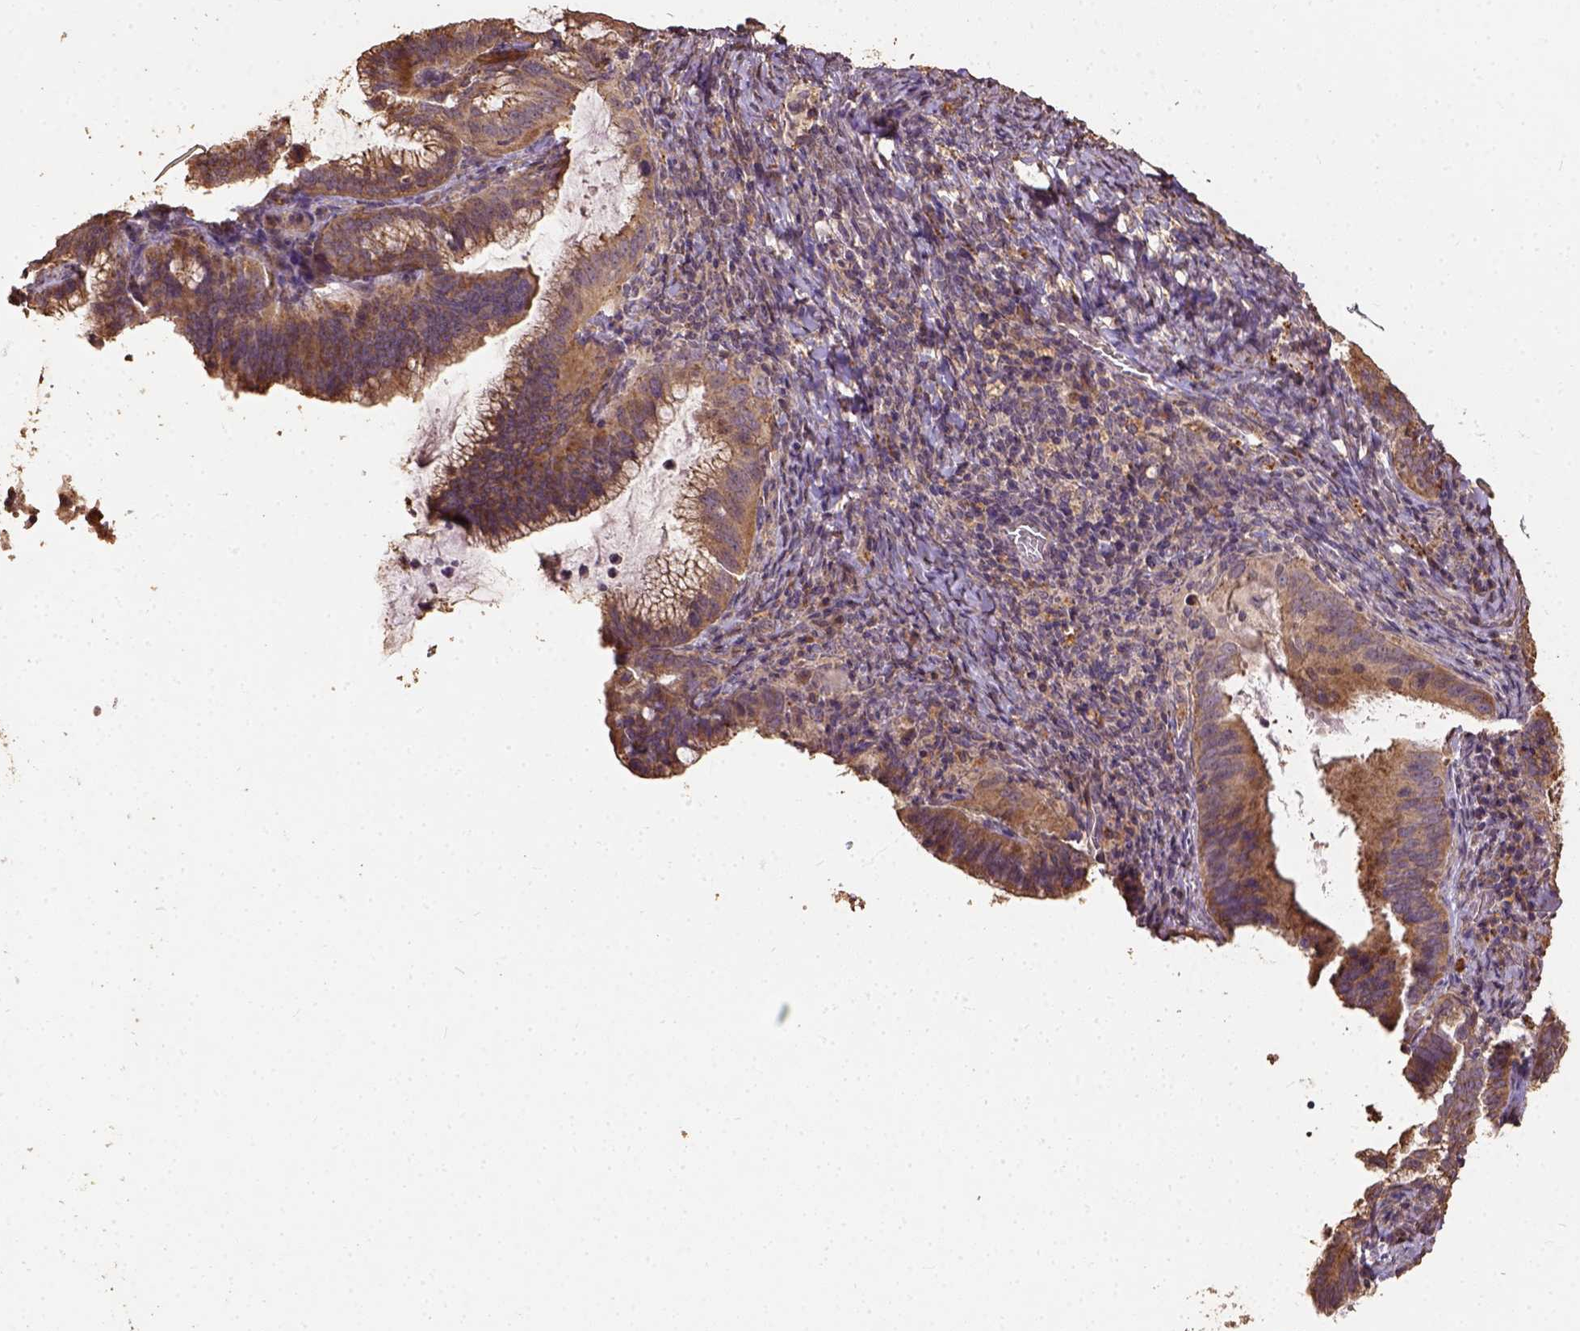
{"staining": {"intensity": "moderate", "quantity": ">75%", "location": "cytoplasmic/membranous"}, "tissue": "cervical cancer", "cell_type": "Tumor cells", "image_type": "cancer", "snomed": [{"axis": "morphology", "description": "Adenocarcinoma, NOS"}, {"axis": "topography", "description": "Cervix"}], "caption": "Immunohistochemical staining of human cervical adenocarcinoma exhibits medium levels of moderate cytoplasmic/membranous protein staining in about >75% of tumor cells.", "gene": "ATP1B3", "patient": {"sex": "female", "age": 61}}